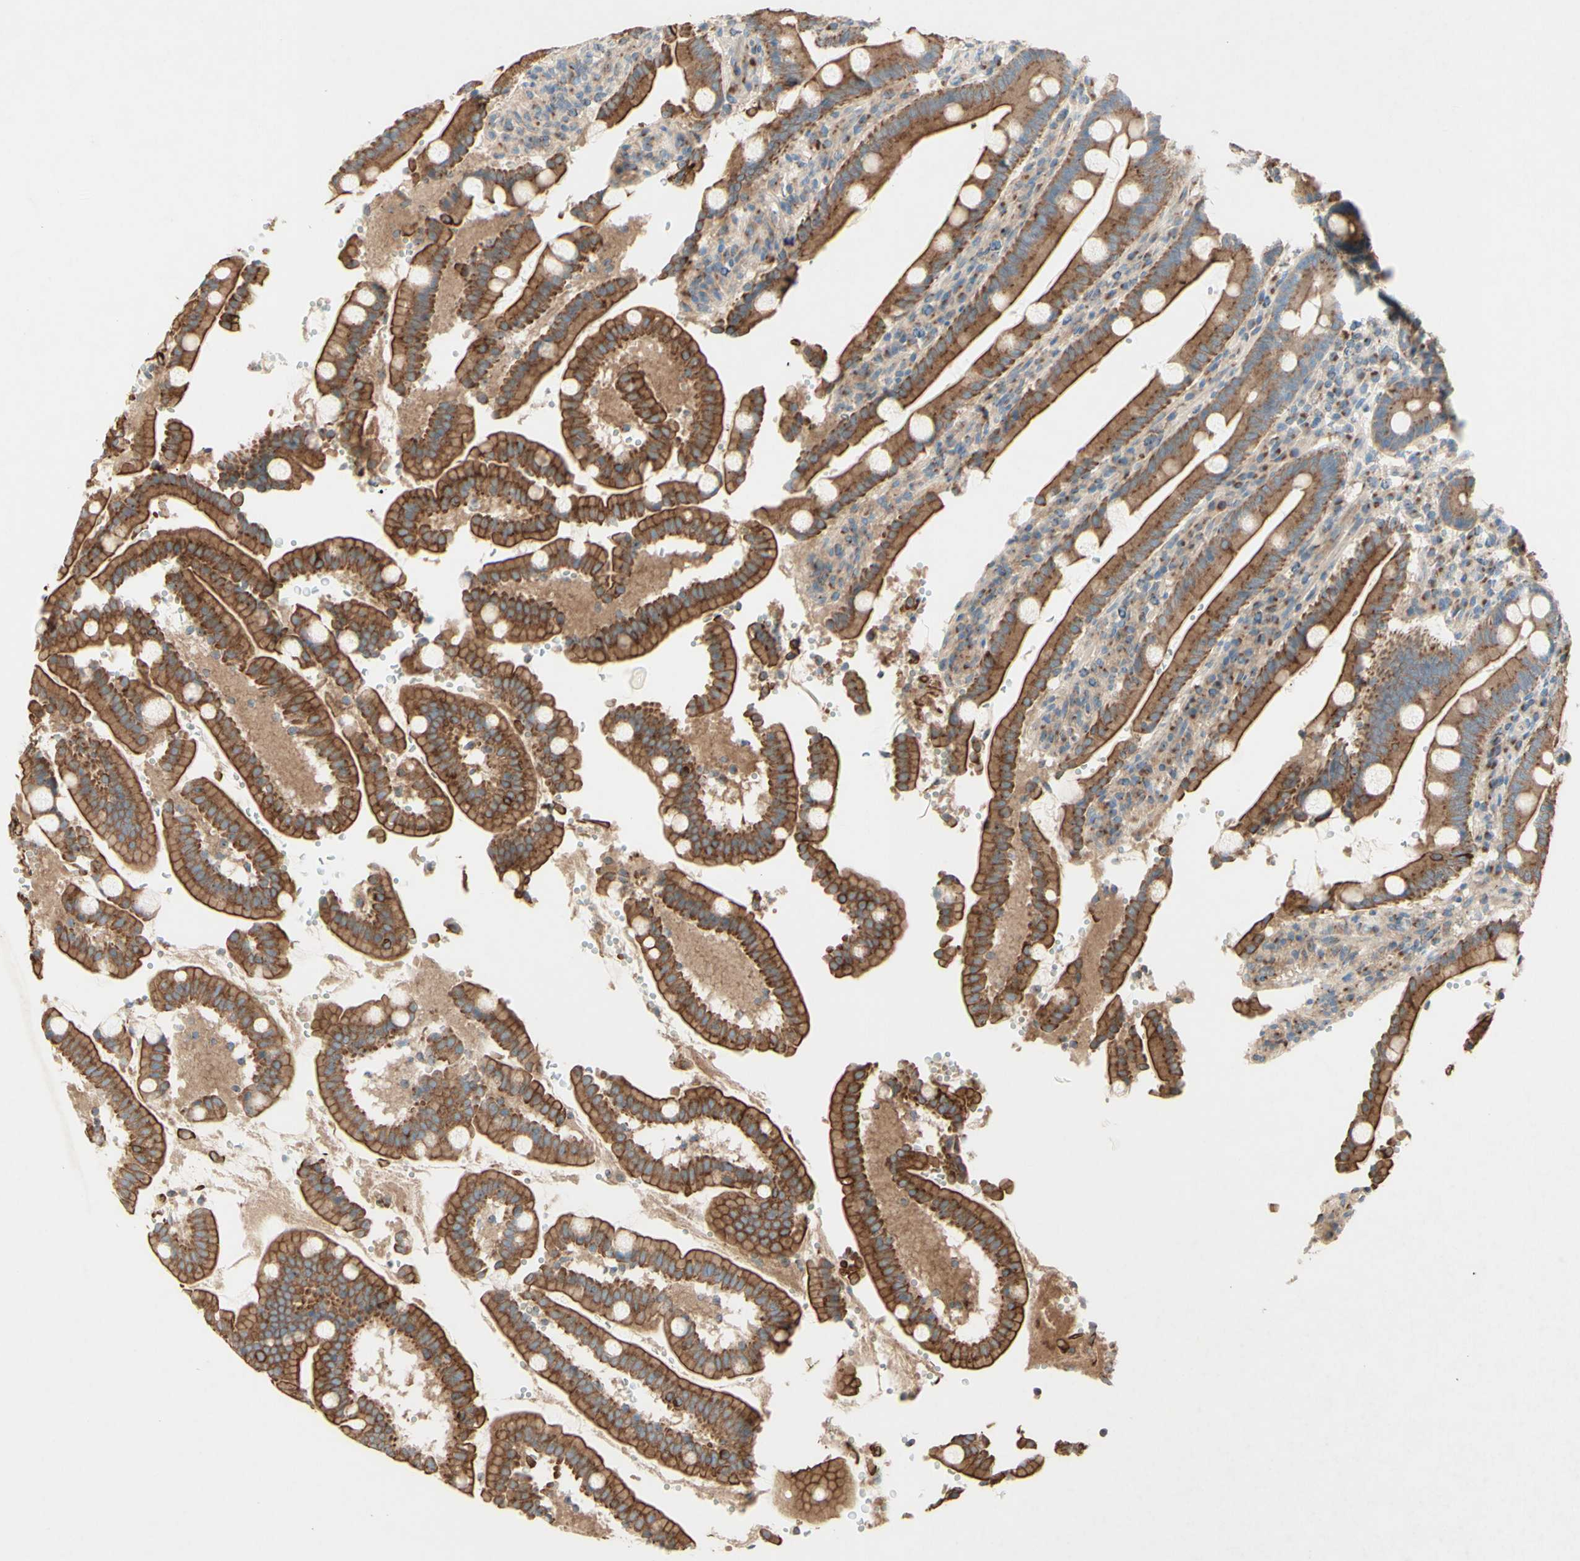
{"staining": {"intensity": "moderate", "quantity": ">75%", "location": "cytoplasmic/membranous"}, "tissue": "duodenum", "cell_type": "Glandular cells", "image_type": "normal", "snomed": [{"axis": "morphology", "description": "Normal tissue, NOS"}, {"axis": "topography", "description": "Small intestine, NOS"}], "caption": "Duodenum was stained to show a protein in brown. There is medium levels of moderate cytoplasmic/membranous positivity in about >75% of glandular cells. Nuclei are stained in blue.", "gene": "MTM1", "patient": {"sex": "female", "age": 71}}